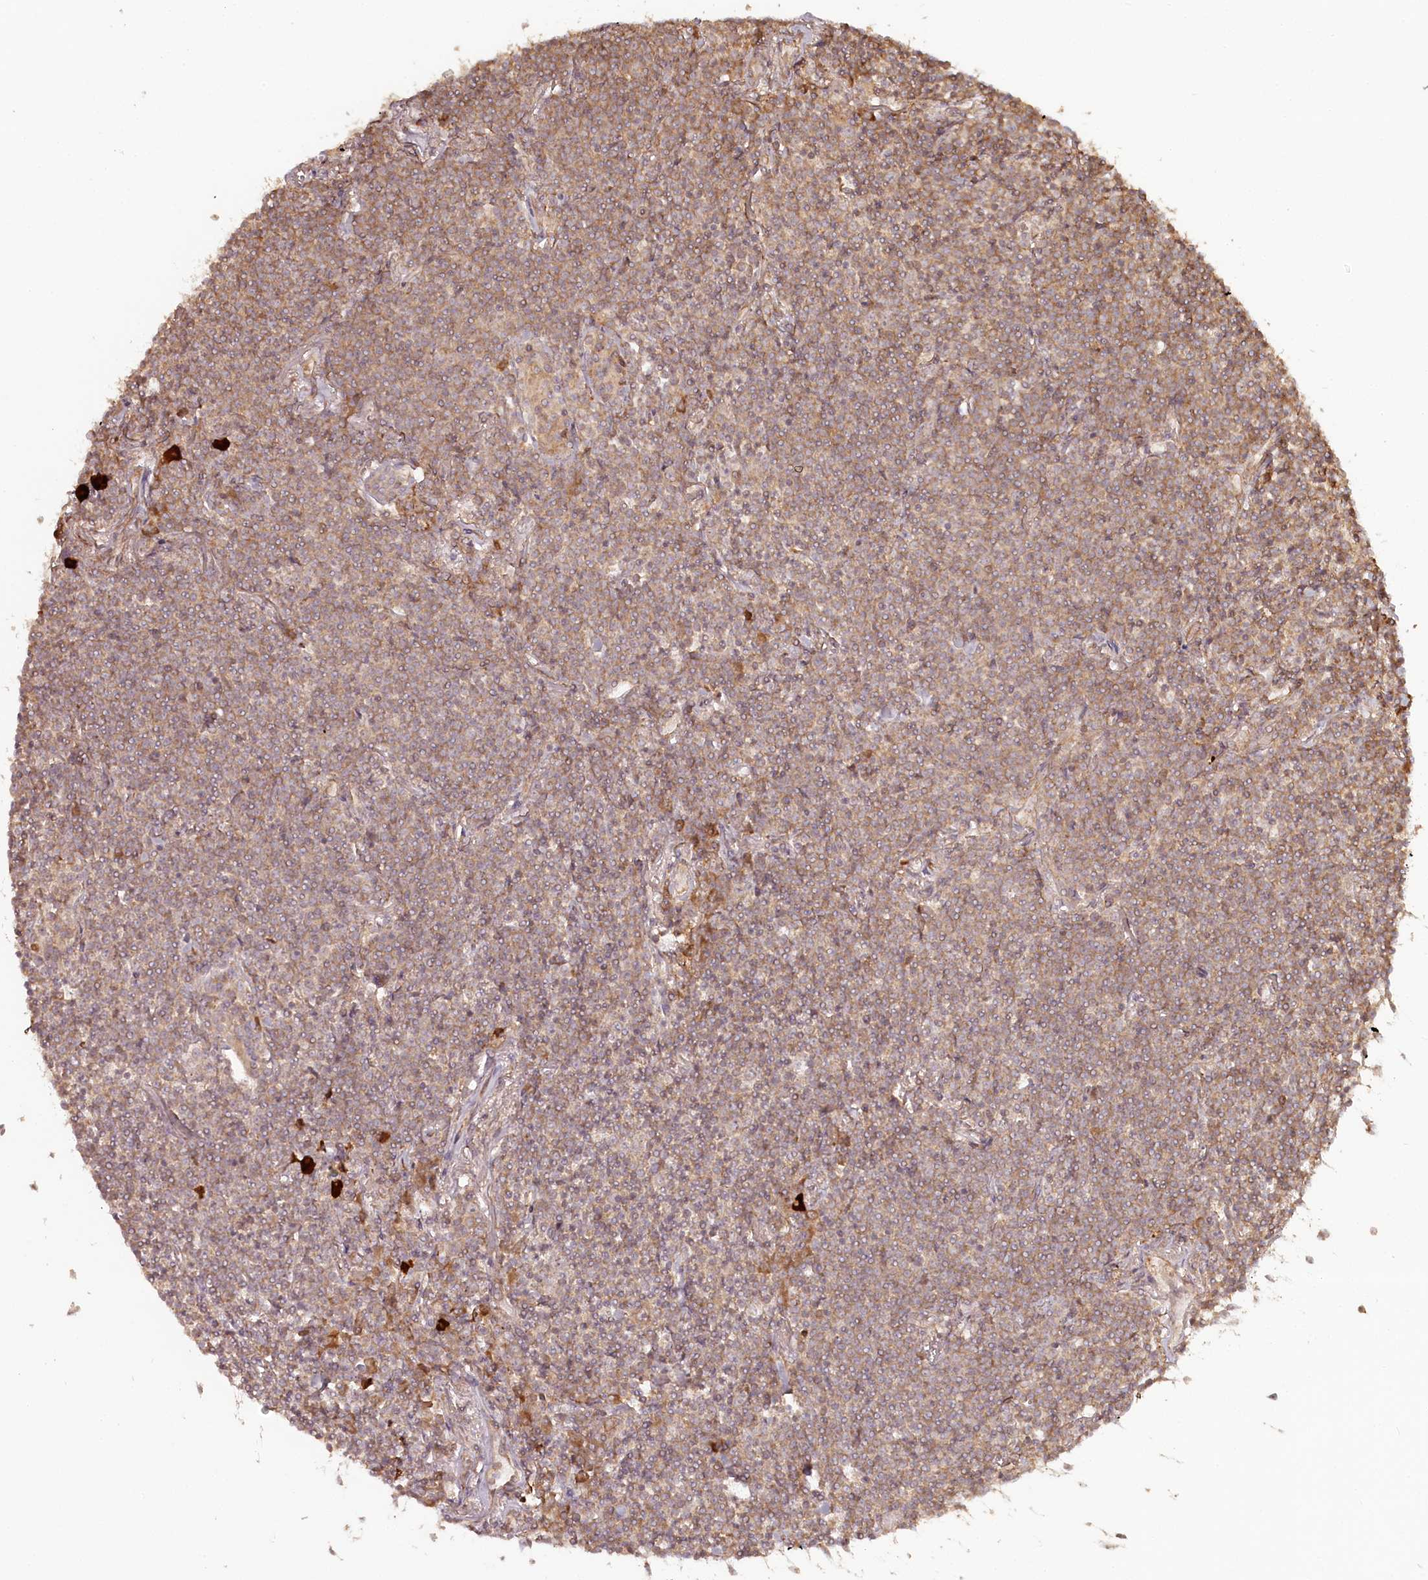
{"staining": {"intensity": "moderate", "quantity": ">75%", "location": "cytoplasmic/membranous"}, "tissue": "lymphoma", "cell_type": "Tumor cells", "image_type": "cancer", "snomed": [{"axis": "morphology", "description": "Malignant lymphoma, non-Hodgkin's type, Low grade"}, {"axis": "topography", "description": "Lung"}], "caption": "Human malignant lymphoma, non-Hodgkin's type (low-grade) stained with a protein marker displays moderate staining in tumor cells.", "gene": "TMIE", "patient": {"sex": "female", "age": 71}}